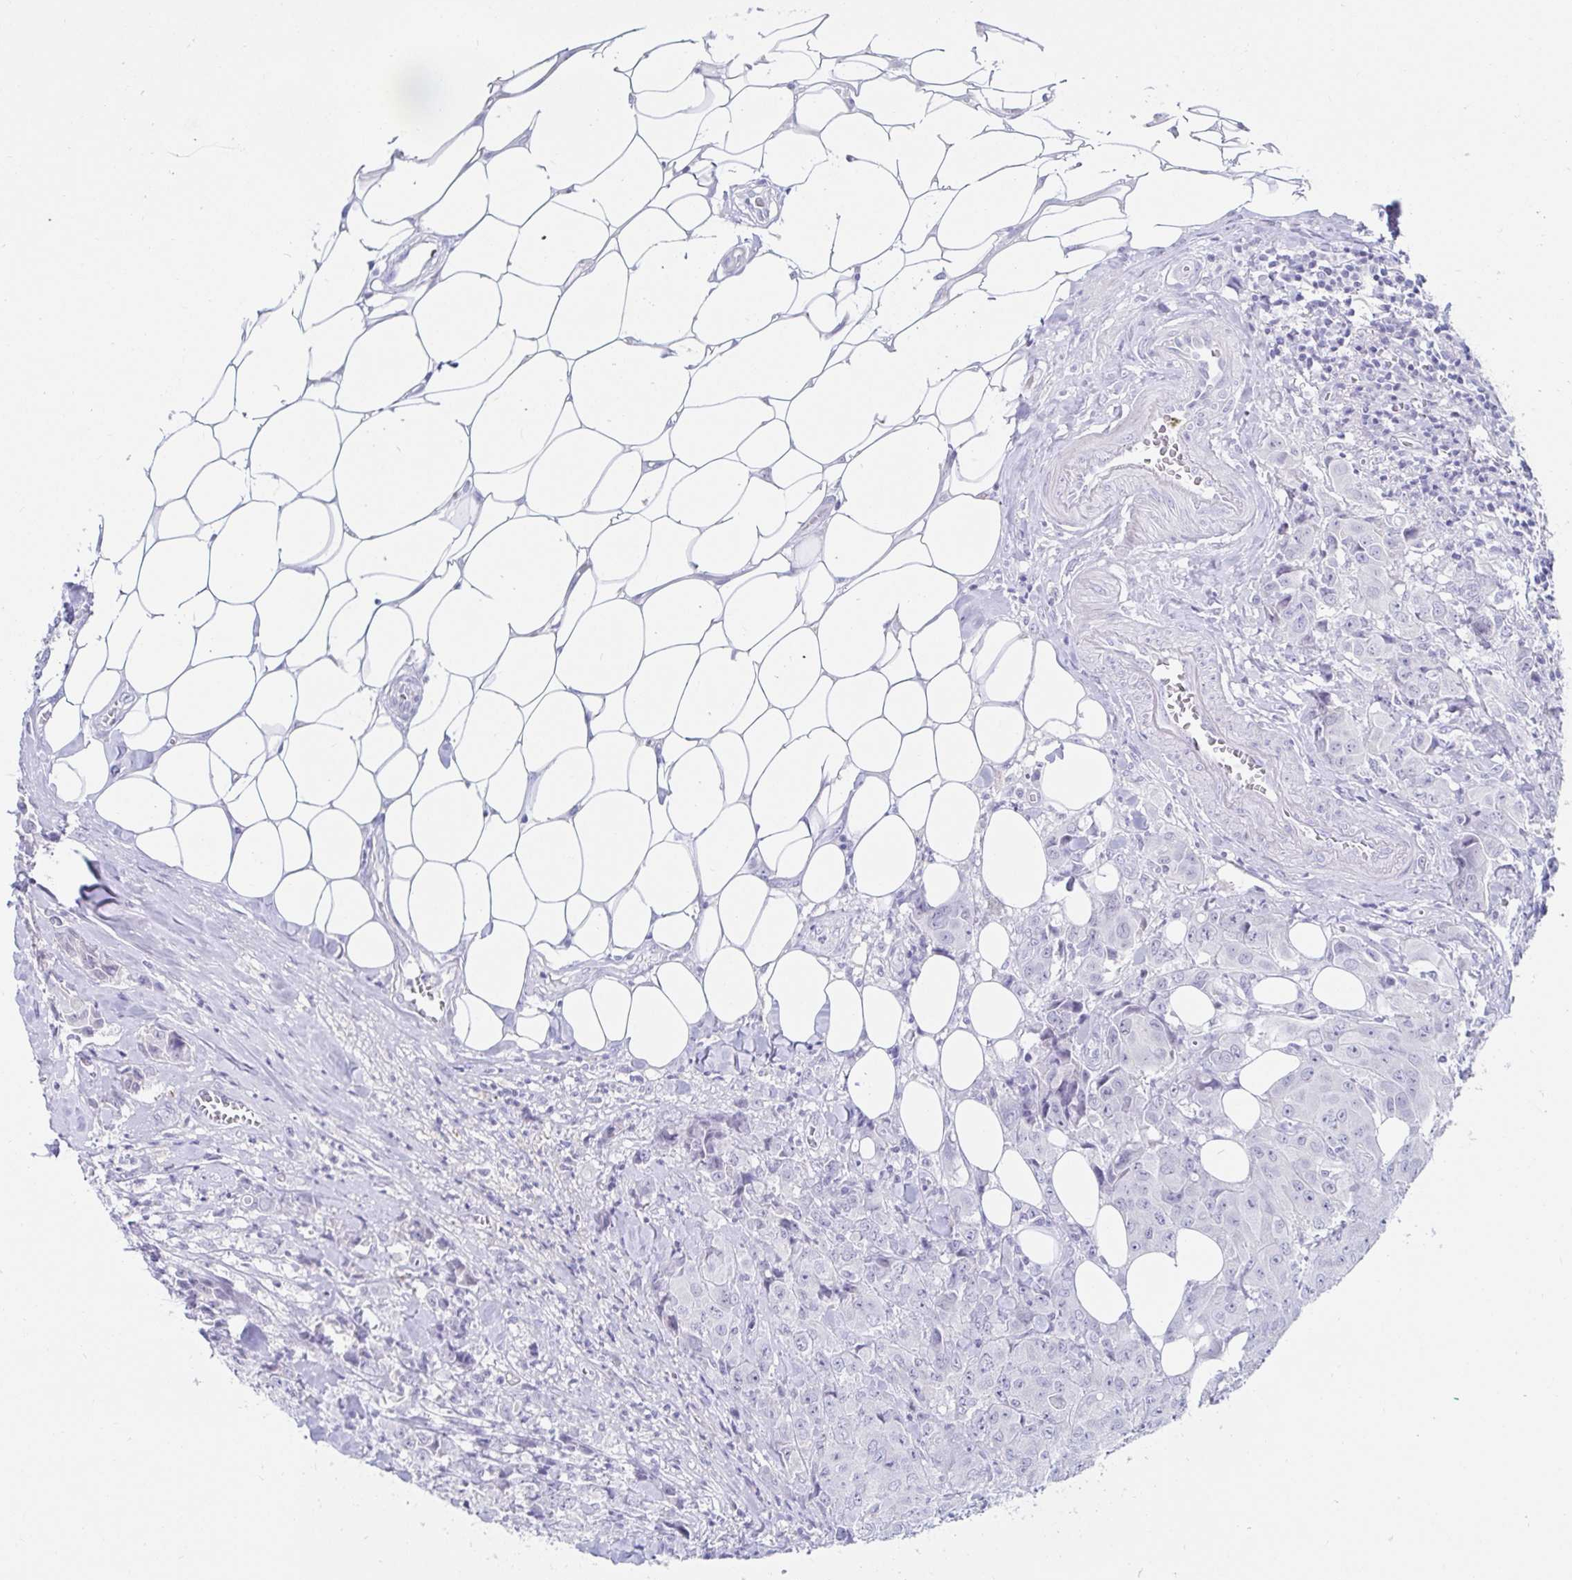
{"staining": {"intensity": "negative", "quantity": "none", "location": "none"}, "tissue": "breast cancer", "cell_type": "Tumor cells", "image_type": "cancer", "snomed": [{"axis": "morphology", "description": "Normal tissue, NOS"}, {"axis": "morphology", "description": "Duct carcinoma"}, {"axis": "topography", "description": "Breast"}], "caption": "Histopathology image shows no significant protein expression in tumor cells of breast cancer (intraductal carcinoma).", "gene": "OR10K1", "patient": {"sex": "female", "age": 43}}